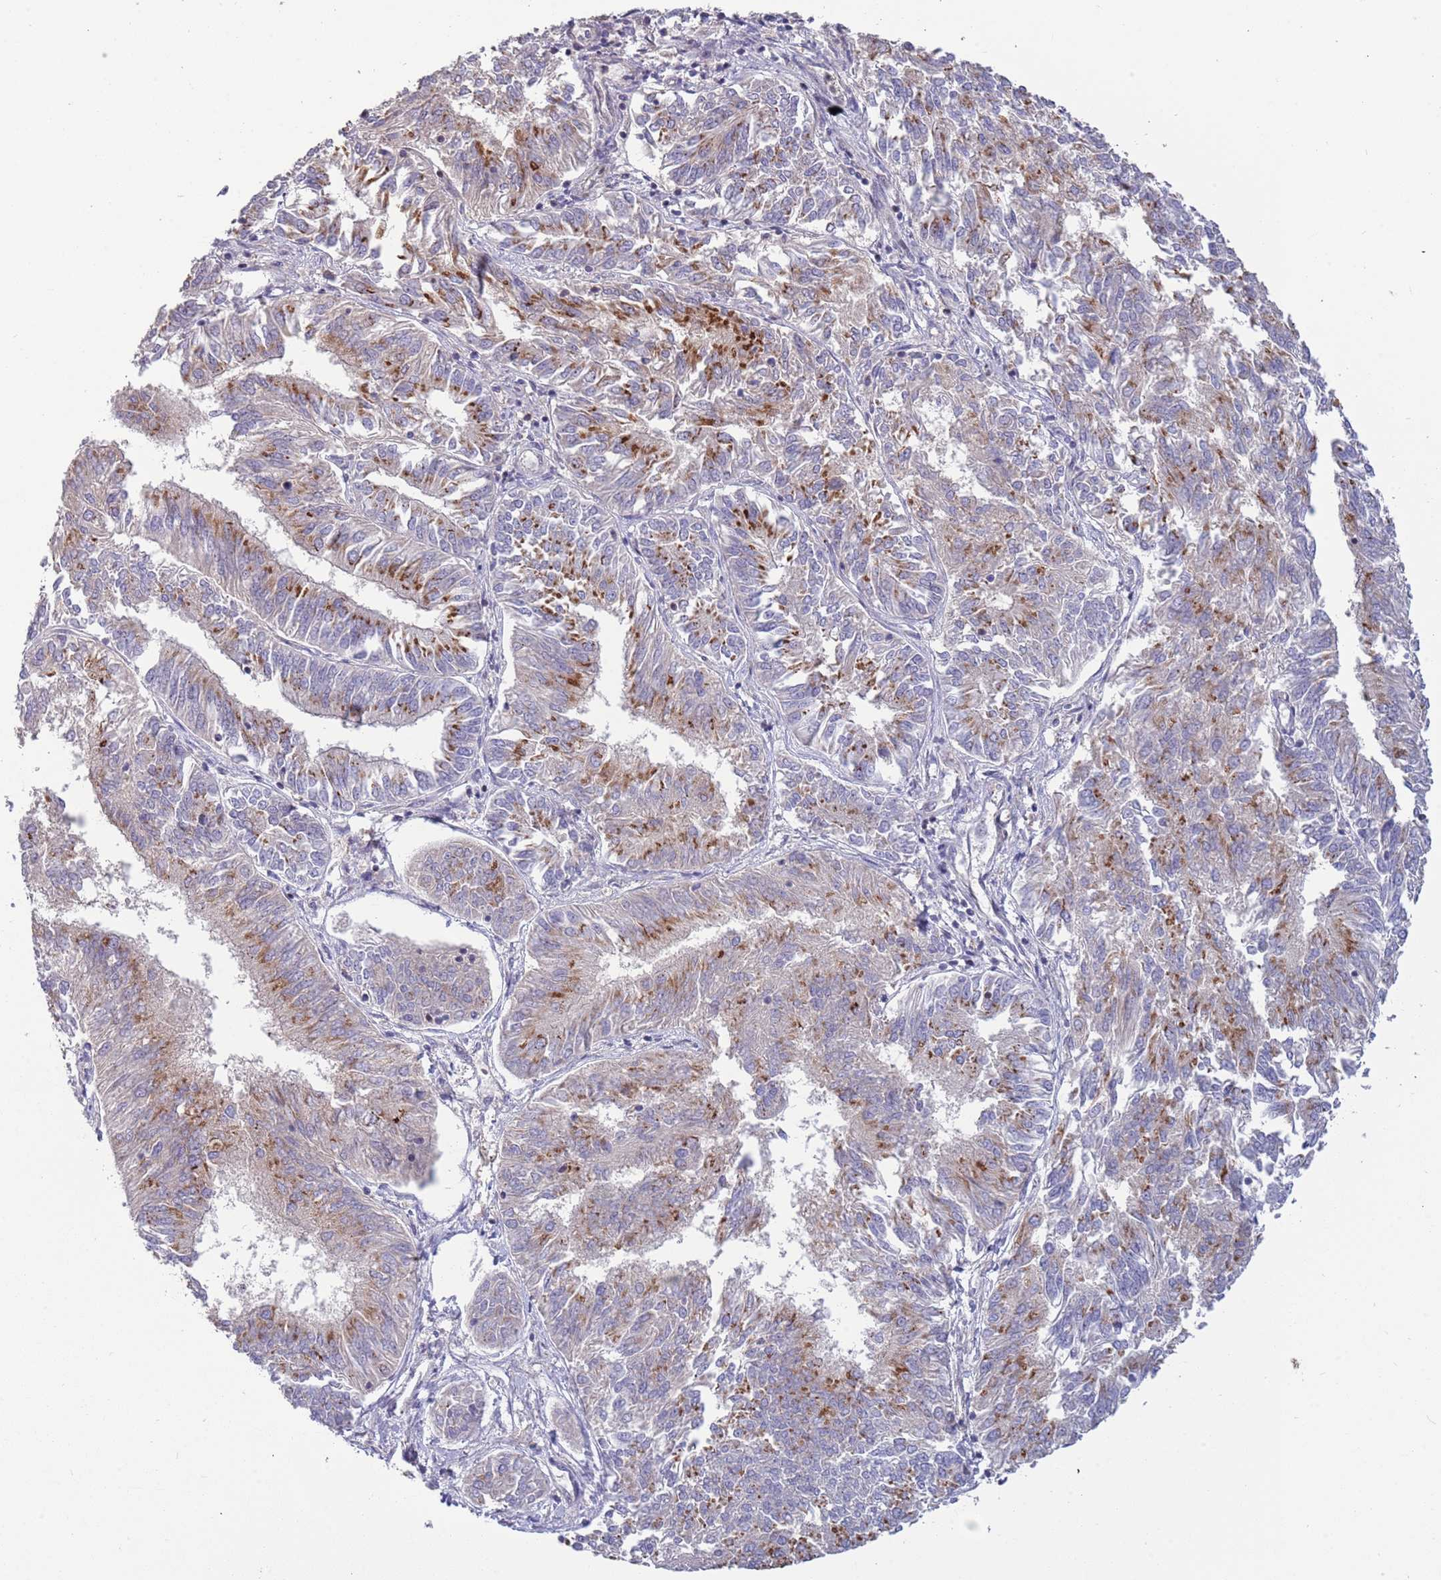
{"staining": {"intensity": "moderate", "quantity": "25%-75%", "location": "cytoplasmic/membranous"}, "tissue": "endometrial cancer", "cell_type": "Tumor cells", "image_type": "cancer", "snomed": [{"axis": "morphology", "description": "Adenocarcinoma, NOS"}, {"axis": "topography", "description": "Endometrium"}], "caption": "A medium amount of moderate cytoplasmic/membranous positivity is appreciated in approximately 25%-75% of tumor cells in endometrial cancer tissue. (DAB = brown stain, brightfield microscopy at high magnification).", "gene": "ITGB6", "patient": {"sex": "female", "age": 58}}